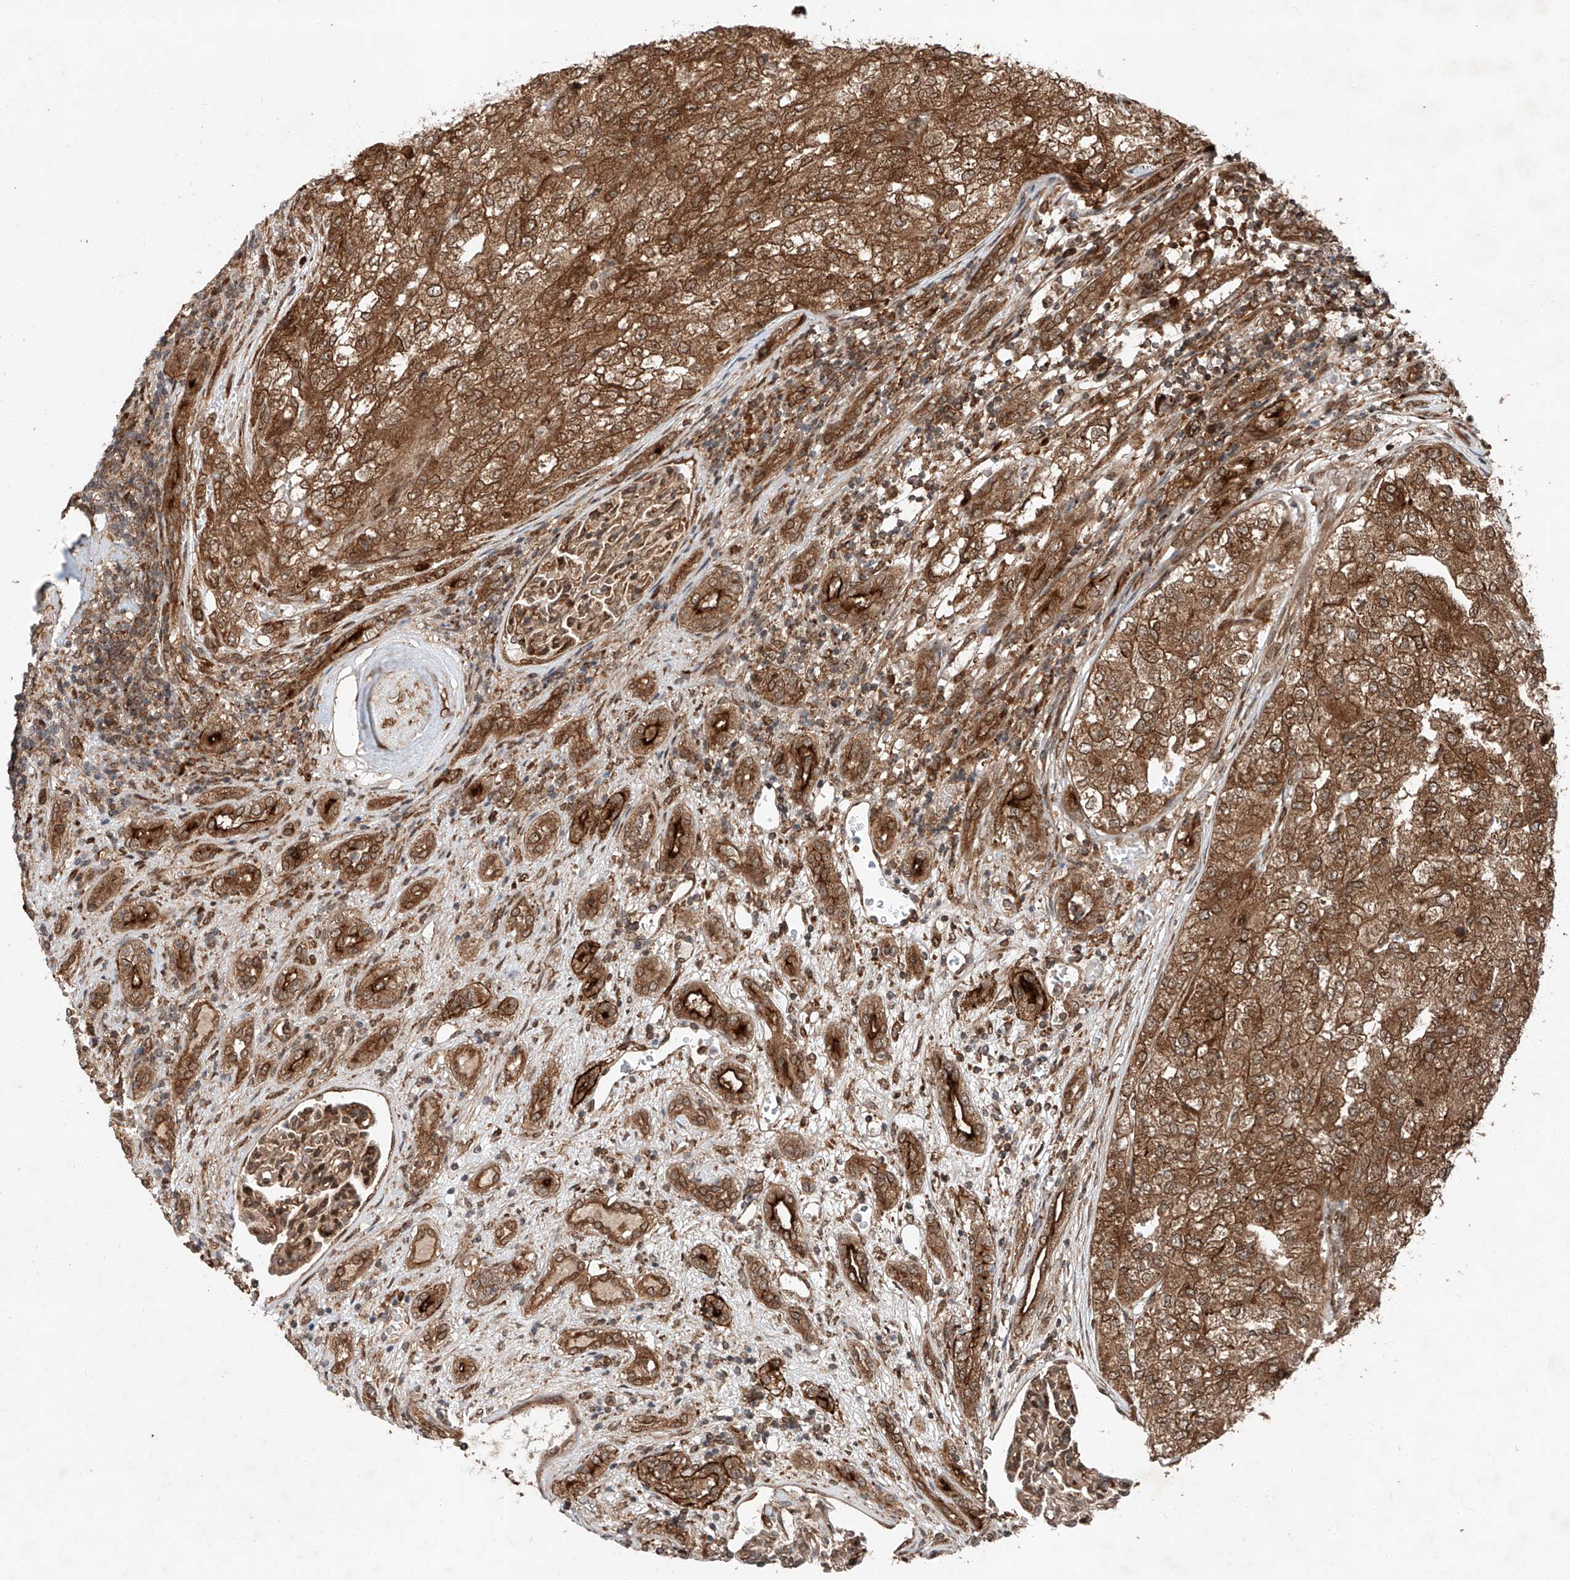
{"staining": {"intensity": "strong", "quantity": ">75%", "location": "cytoplasmic/membranous"}, "tissue": "renal cancer", "cell_type": "Tumor cells", "image_type": "cancer", "snomed": [{"axis": "morphology", "description": "Adenocarcinoma, NOS"}, {"axis": "topography", "description": "Kidney"}], "caption": "Brown immunohistochemical staining in human adenocarcinoma (renal) reveals strong cytoplasmic/membranous positivity in about >75% of tumor cells. (Brightfield microscopy of DAB IHC at high magnification).", "gene": "ZFP28", "patient": {"sex": "female", "age": 54}}